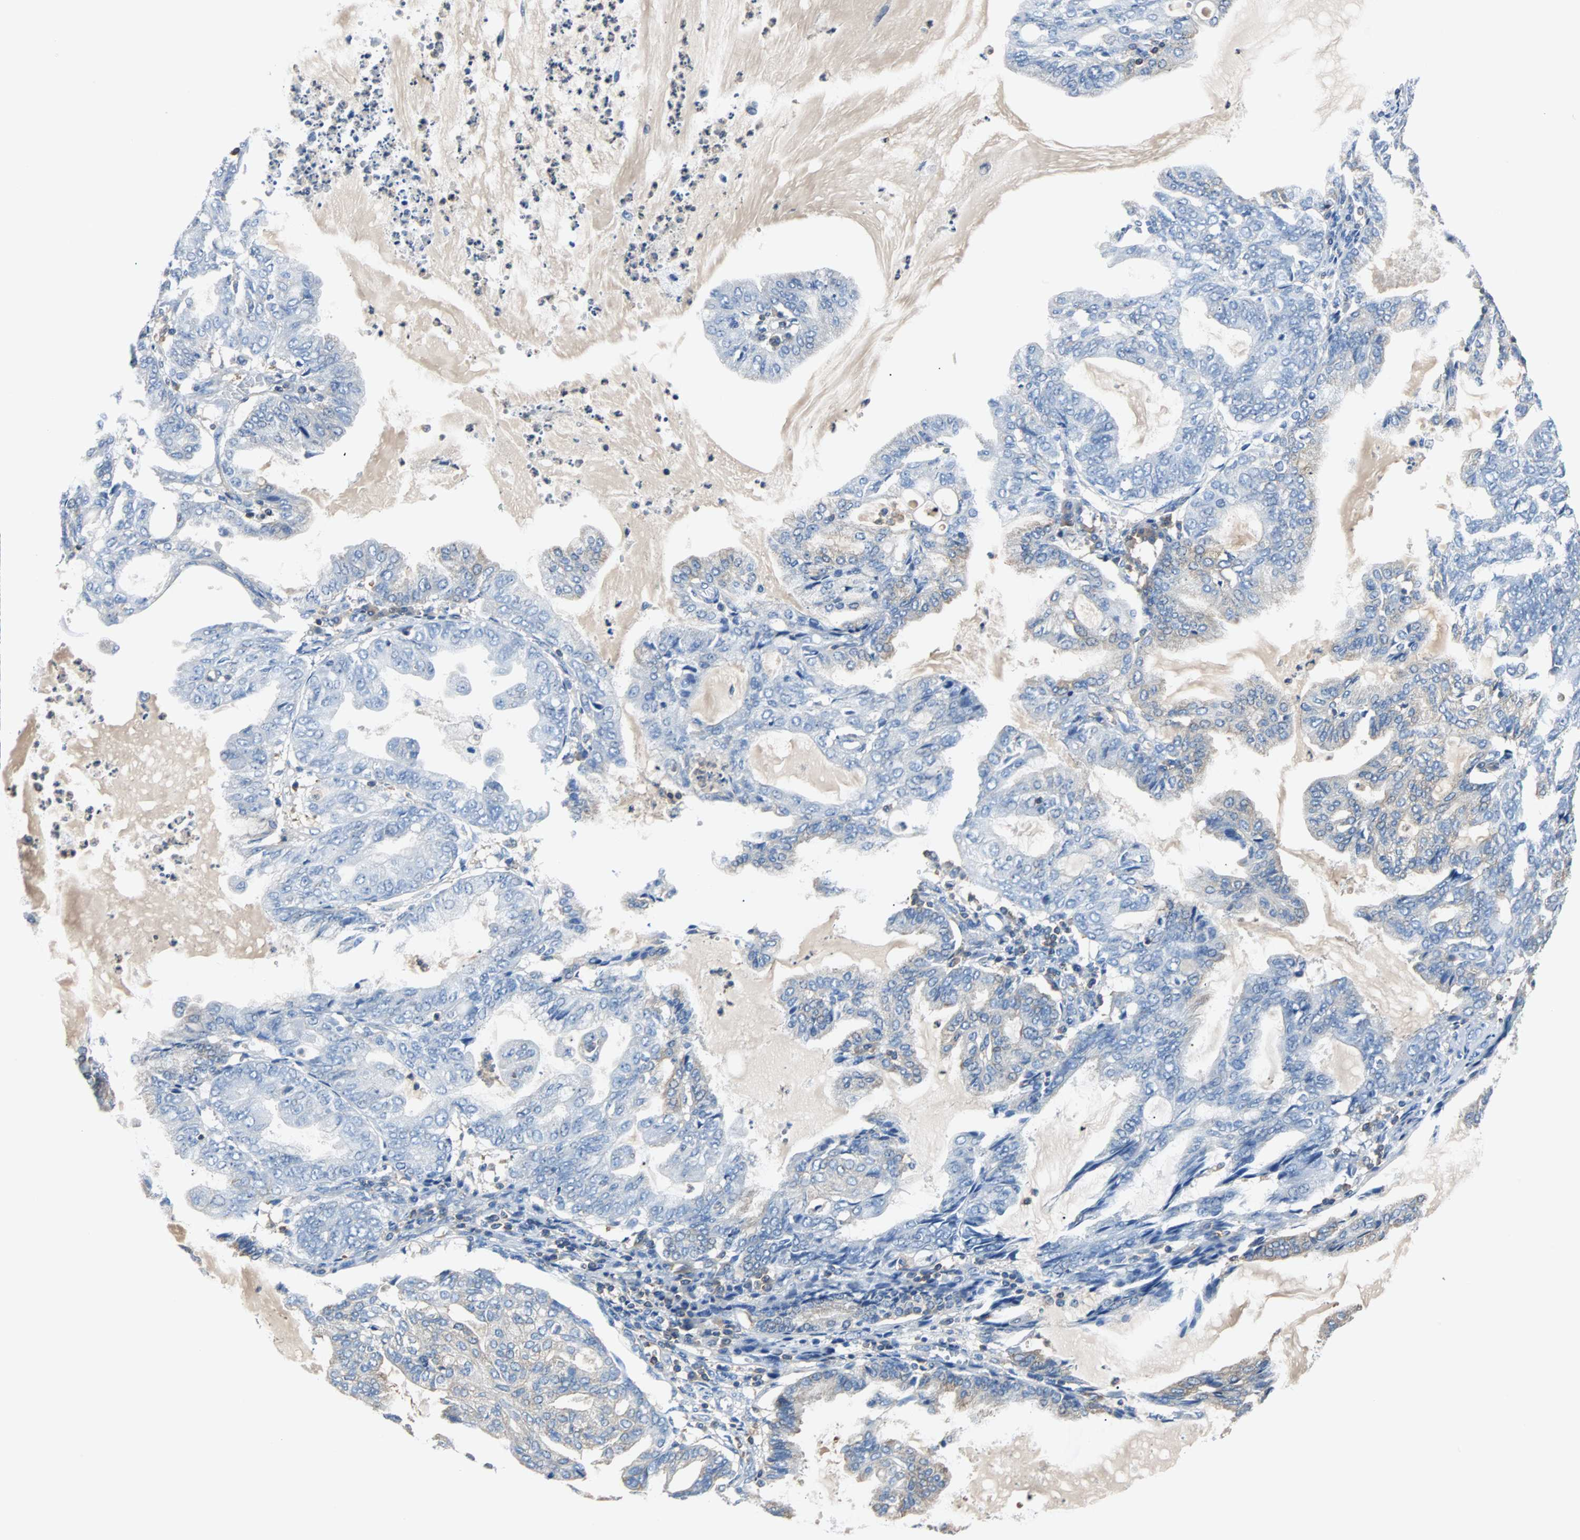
{"staining": {"intensity": "weak", "quantity": "<25%", "location": "cytoplasmic/membranous"}, "tissue": "endometrial cancer", "cell_type": "Tumor cells", "image_type": "cancer", "snomed": [{"axis": "morphology", "description": "Adenocarcinoma, NOS"}, {"axis": "topography", "description": "Endometrium"}], "caption": "This is an immunohistochemistry (IHC) micrograph of human endometrial cancer. There is no expression in tumor cells.", "gene": "TSC22D4", "patient": {"sex": "female", "age": 86}}